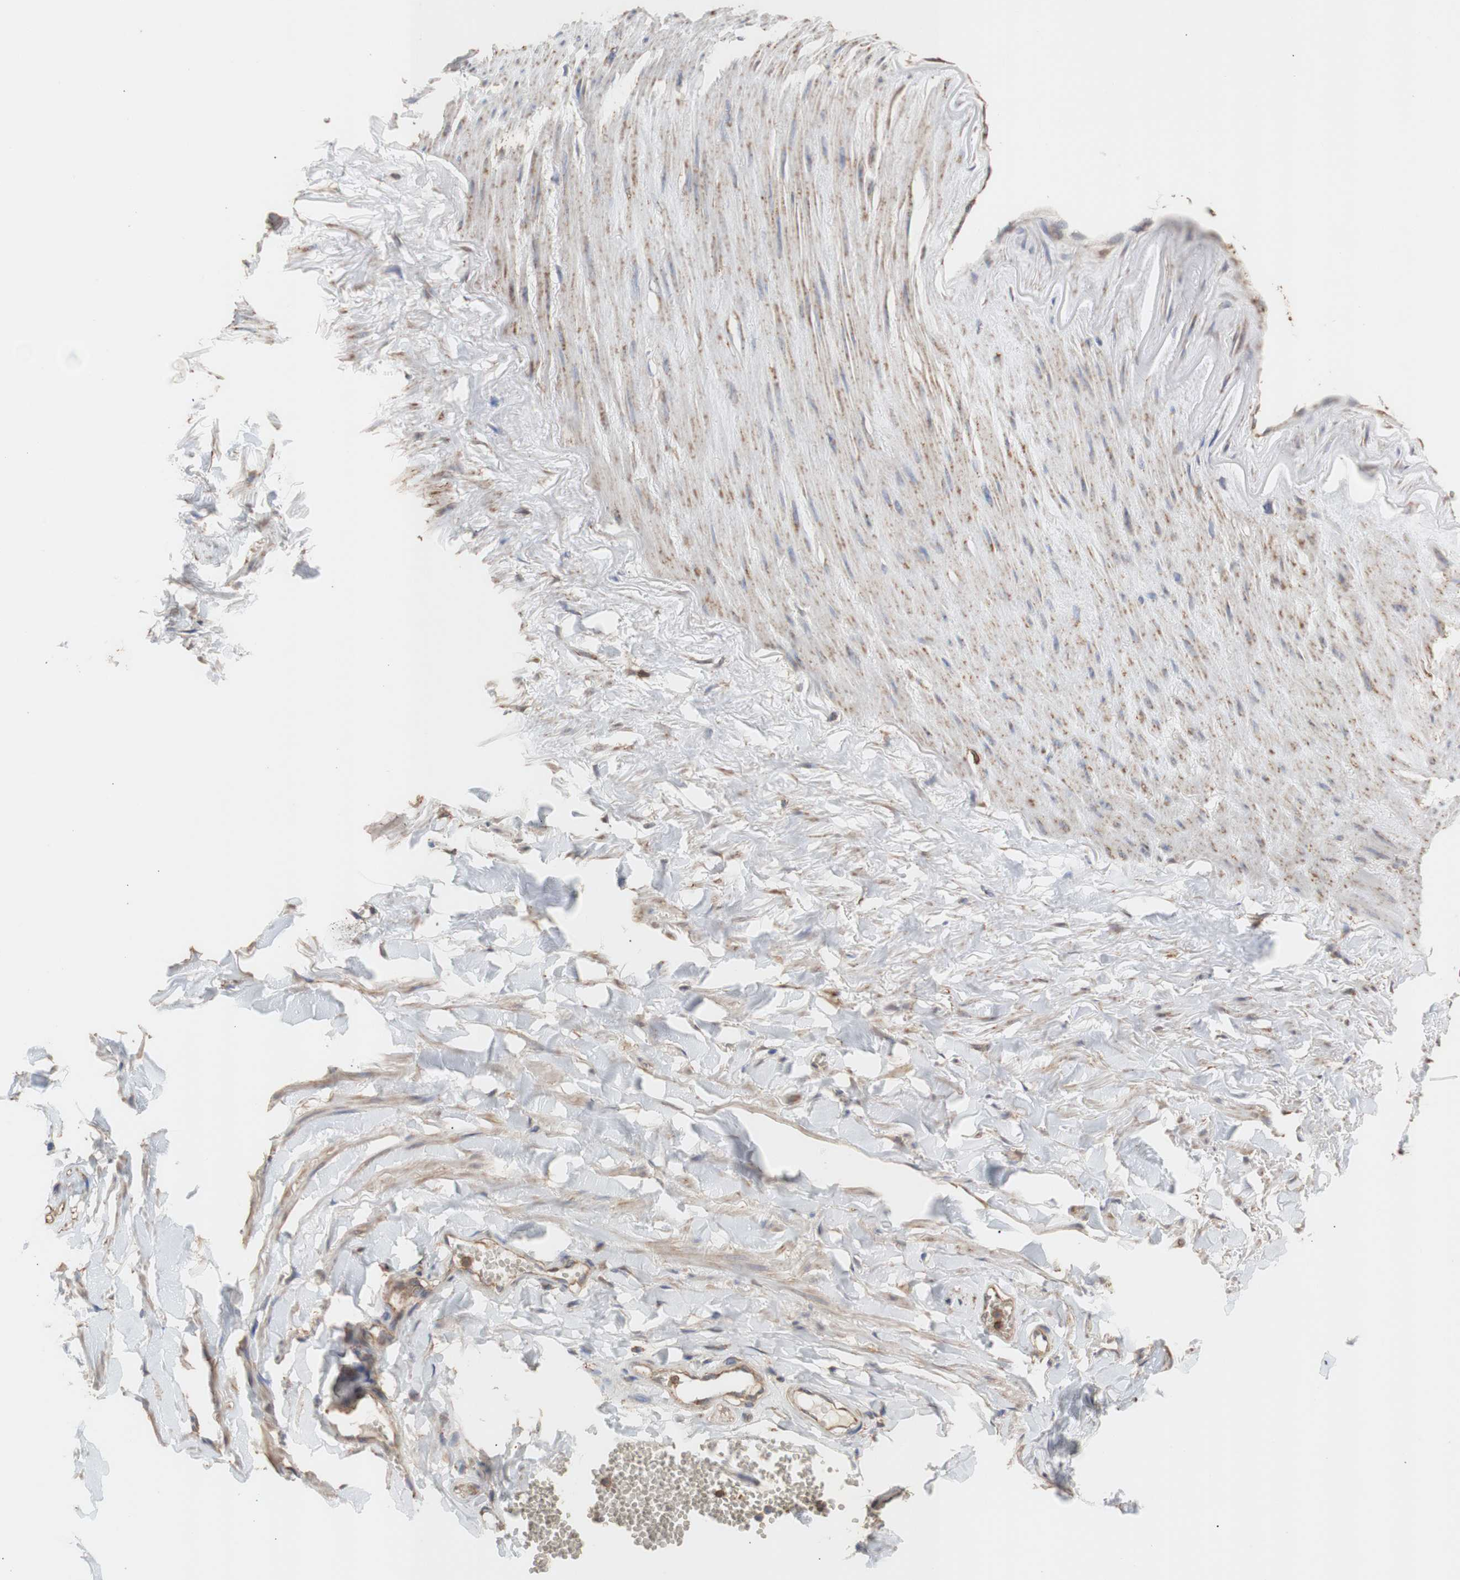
{"staining": {"intensity": "strong", "quantity": ">75%", "location": "cytoplasmic/membranous"}, "tissue": "adipose tissue", "cell_type": "Adipocytes", "image_type": "normal", "snomed": [{"axis": "morphology", "description": "Normal tissue, NOS"}, {"axis": "topography", "description": "Adipose tissue"}, {"axis": "topography", "description": "Peripheral nerve tissue"}], "caption": "Normal adipose tissue reveals strong cytoplasmic/membranous expression in approximately >75% of adipocytes.", "gene": "ALDH9A1", "patient": {"sex": "male", "age": 52}}